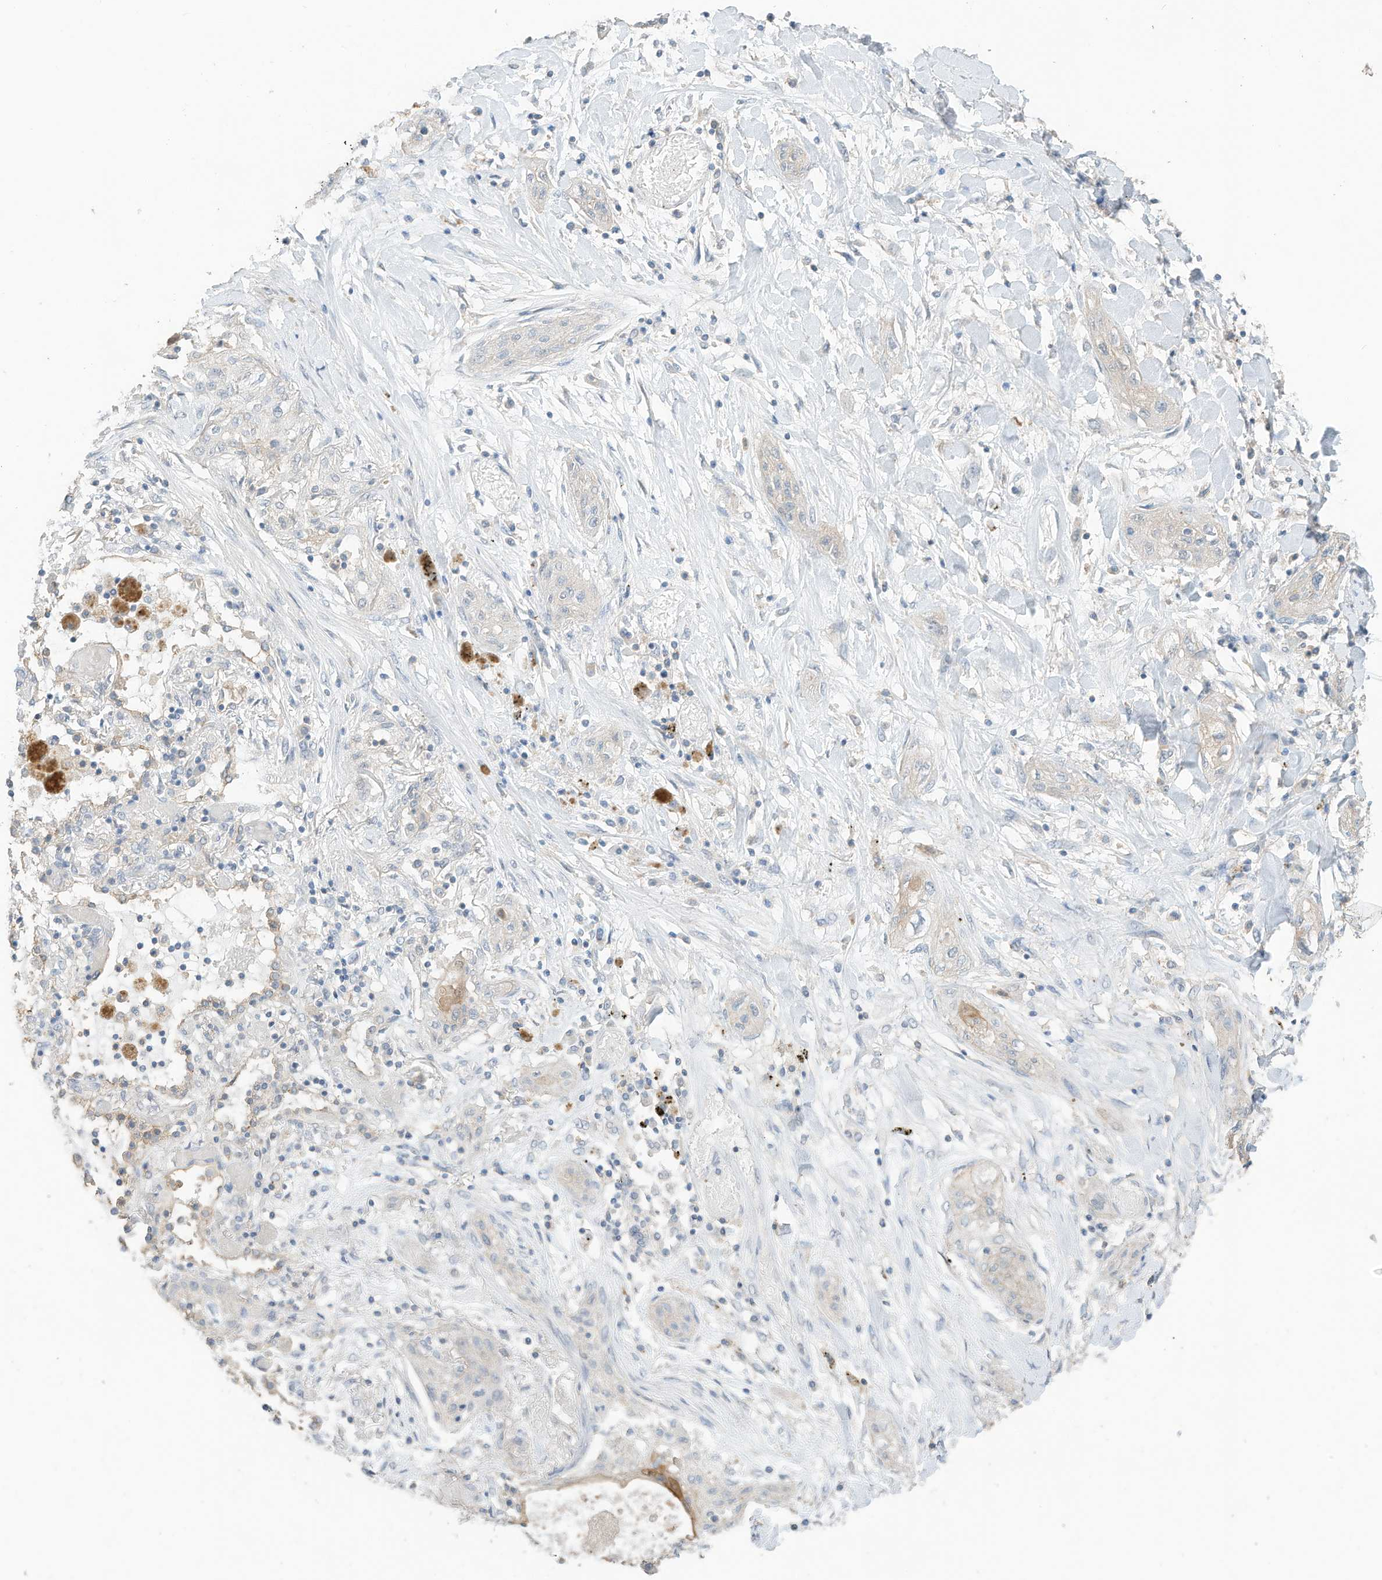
{"staining": {"intensity": "negative", "quantity": "none", "location": "none"}, "tissue": "lung cancer", "cell_type": "Tumor cells", "image_type": "cancer", "snomed": [{"axis": "morphology", "description": "Squamous cell carcinoma, NOS"}, {"axis": "topography", "description": "Lung"}], "caption": "High magnification brightfield microscopy of squamous cell carcinoma (lung) stained with DAB (3,3'-diaminobenzidine) (brown) and counterstained with hematoxylin (blue): tumor cells show no significant positivity.", "gene": "CAPN13", "patient": {"sex": "female", "age": 47}}